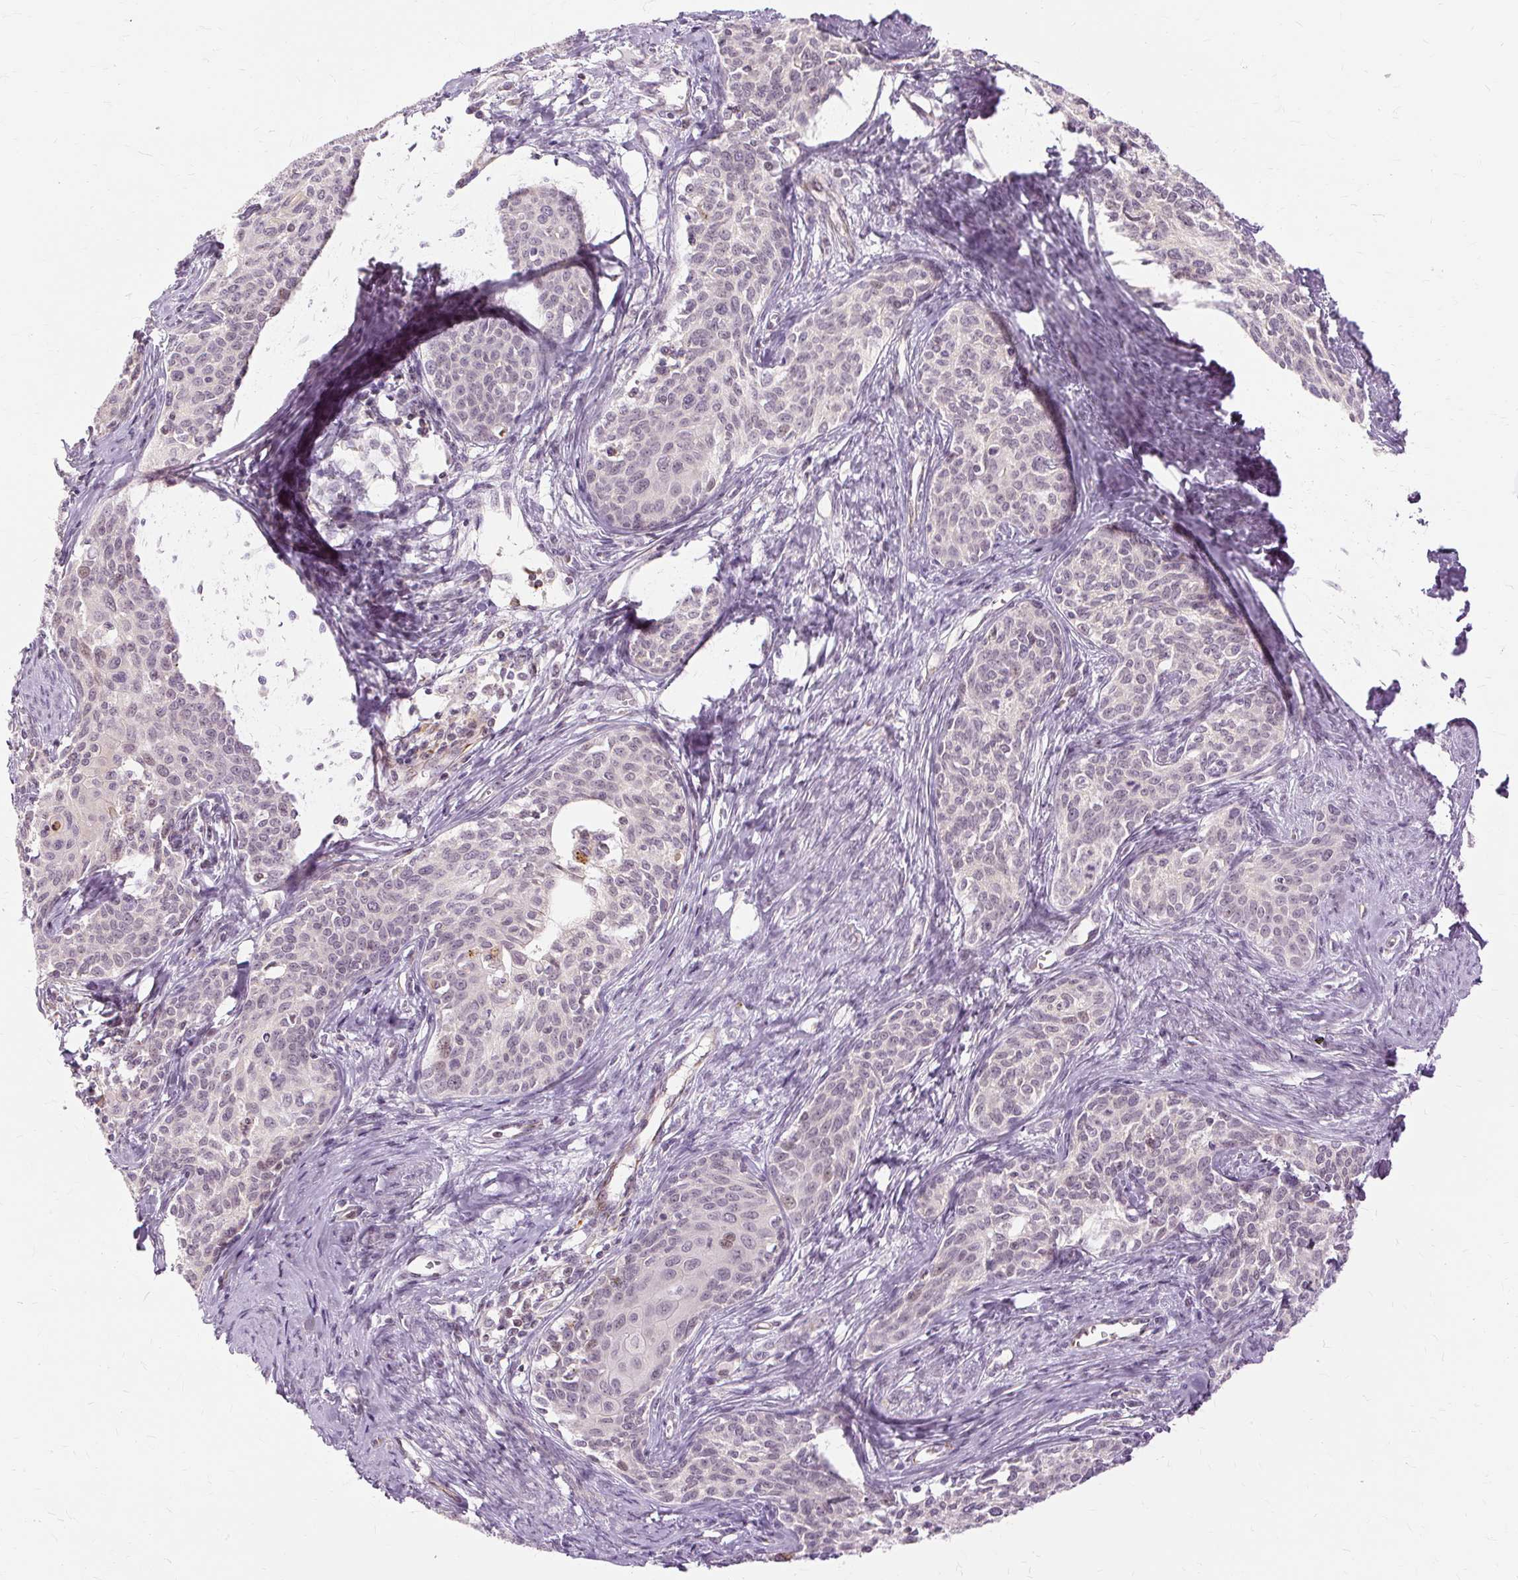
{"staining": {"intensity": "weak", "quantity": "<25%", "location": "nuclear"}, "tissue": "cervical cancer", "cell_type": "Tumor cells", "image_type": "cancer", "snomed": [{"axis": "morphology", "description": "Squamous cell carcinoma, NOS"}, {"axis": "morphology", "description": "Adenocarcinoma, NOS"}, {"axis": "topography", "description": "Cervix"}], "caption": "Protein analysis of adenocarcinoma (cervical) shows no significant staining in tumor cells.", "gene": "MMACHC", "patient": {"sex": "female", "age": 52}}